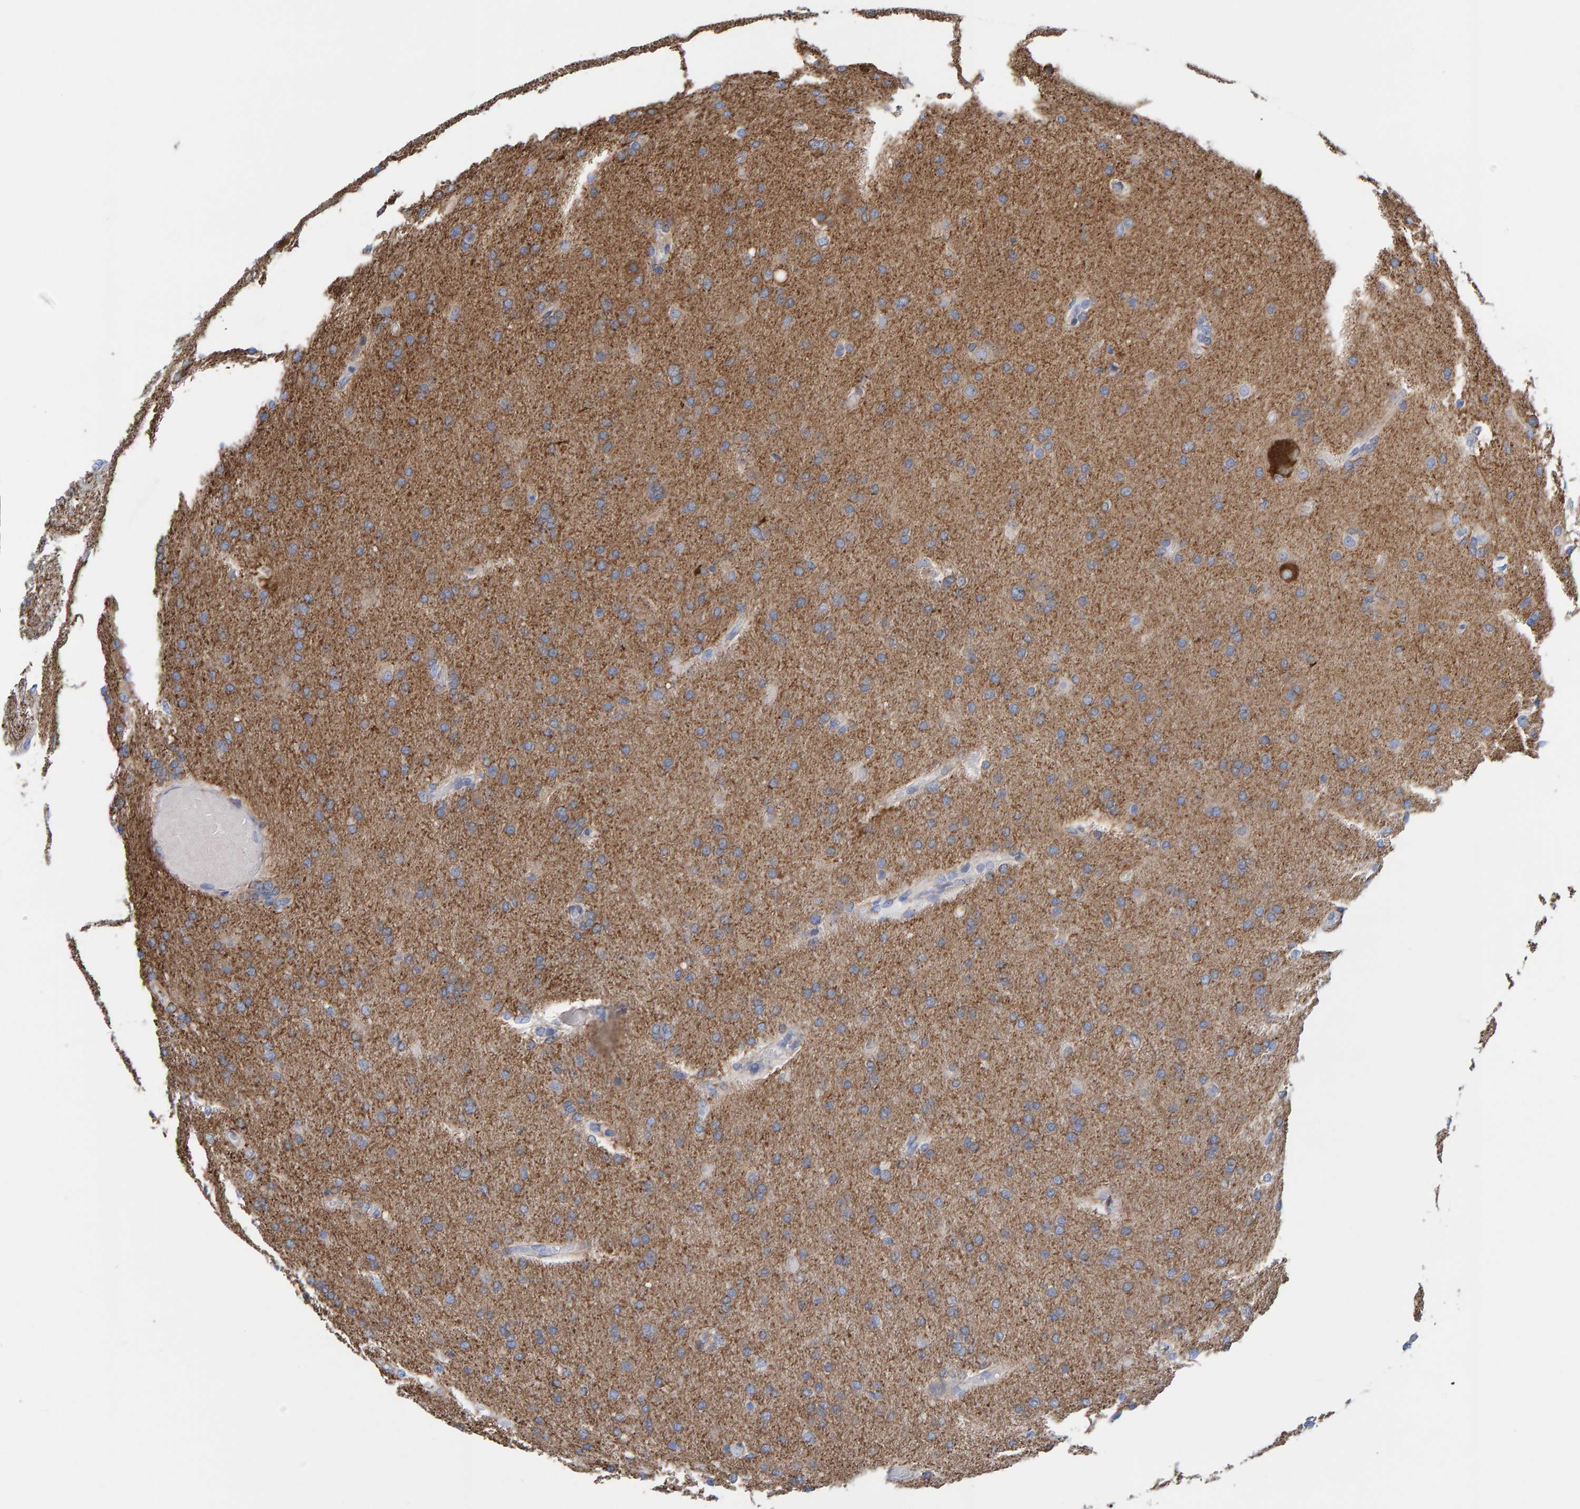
{"staining": {"intensity": "moderate", "quantity": ">75%", "location": "cytoplasmic/membranous"}, "tissue": "glioma", "cell_type": "Tumor cells", "image_type": "cancer", "snomed": [{"axis": "morphology", "description": "Glioma, malignant, High grade"}, {"axis": "topography", "description": "Cerebral cortex"}], "caption": "Moderate cytoplasmic/membranous protein positivity is identified in about >75% of tumor cells in glioma. Immunohistochemistry stains the protein of interest in brown and the nuclei are stained blue.", "gene": "MAP1B", "patient": {"sex": "female", "age": 36}}